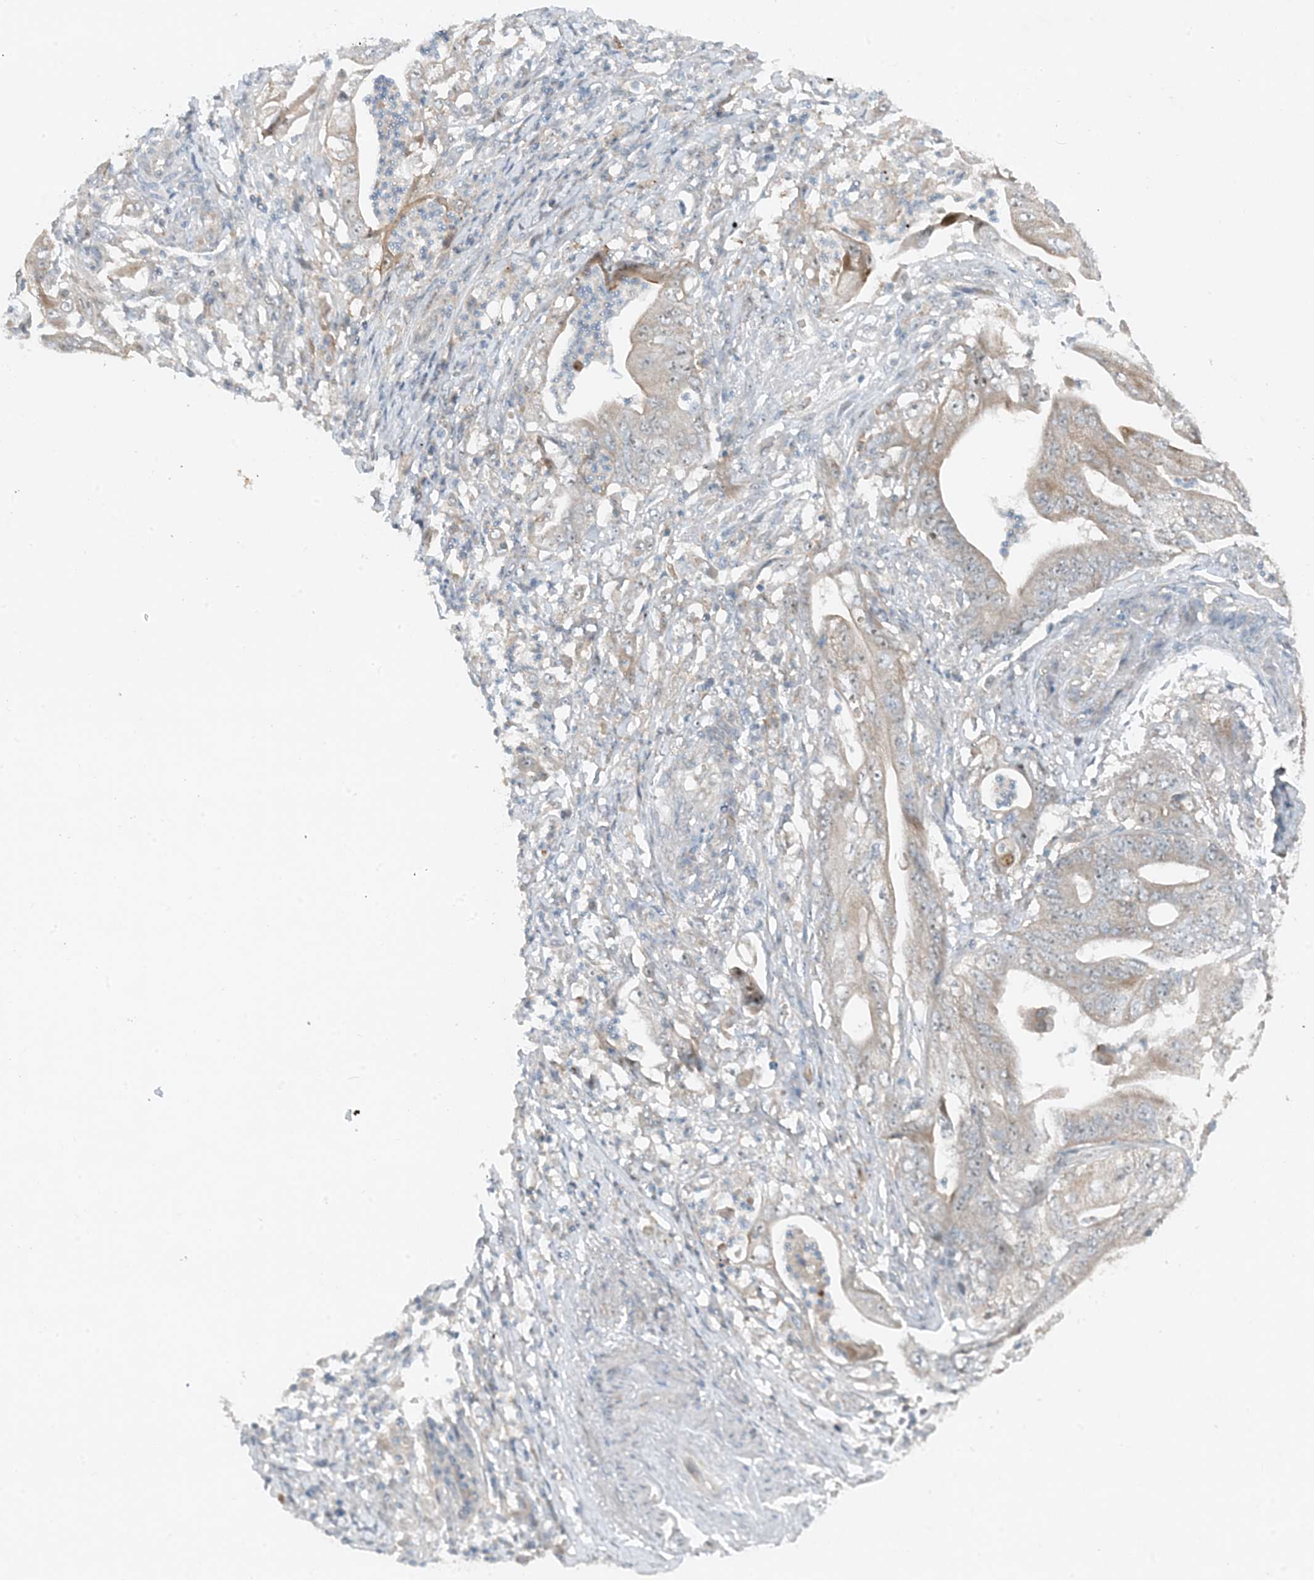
{"staining": {"intensity": "weak", "quantity": "25%-75%", "location": "cytoplasmic/membranous"}, "tissue": "stomach cancer", "cell_type": "Tumor cells", "image_type": "cancer", "snomed": [{"axis": "morphology", "description": "Adenocarcinoma, NOS"}, {"axis": "topography", "description": "Stomach"}], "caption": "Adenocarcinoma (stomach) stained with a brown dye displays weak cytoplasmic/membranous positive staining in approximately 25%-75% of tumor cells.", "gene": "MITD1", "patient": {"sex": "female", "age": 73}}